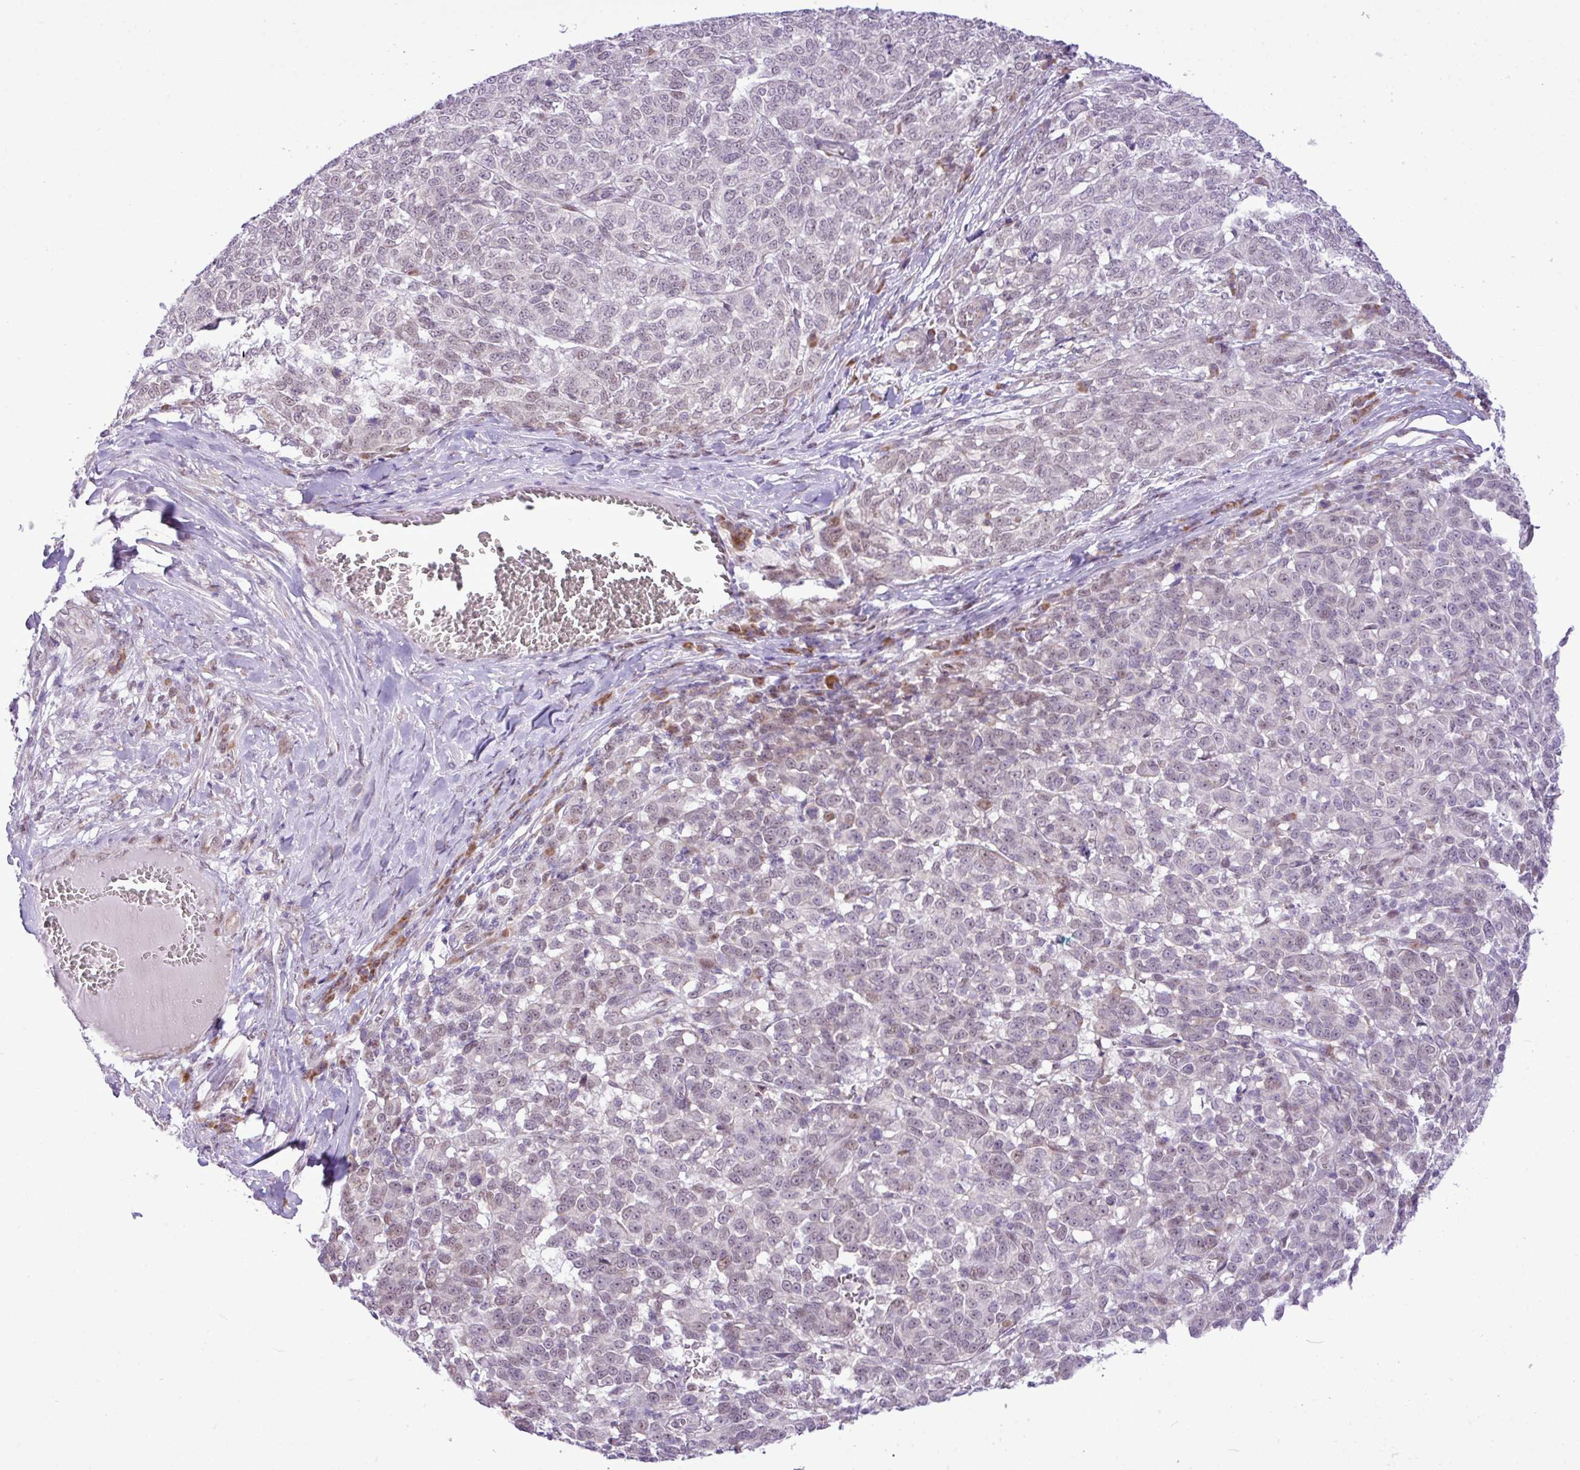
{"staining": {"intensity": "weak", "quantity": "<25%", "location": "nuclear"}, "tissue": "melanoma", "cell_type": "Tumor cells", "image_type": "cancer", "snomed": [{"axis": "morphology", "description": "Malignant melanoma, NOS"}, {"axis": "topography", "description": "Skin"}], "caption": "DAB immunohistochemical staining of malignant melanoma reveals no significant staining in tumor cells.", "gene": "ELOA2", "patient": {"sex": "male", "age": 49}}